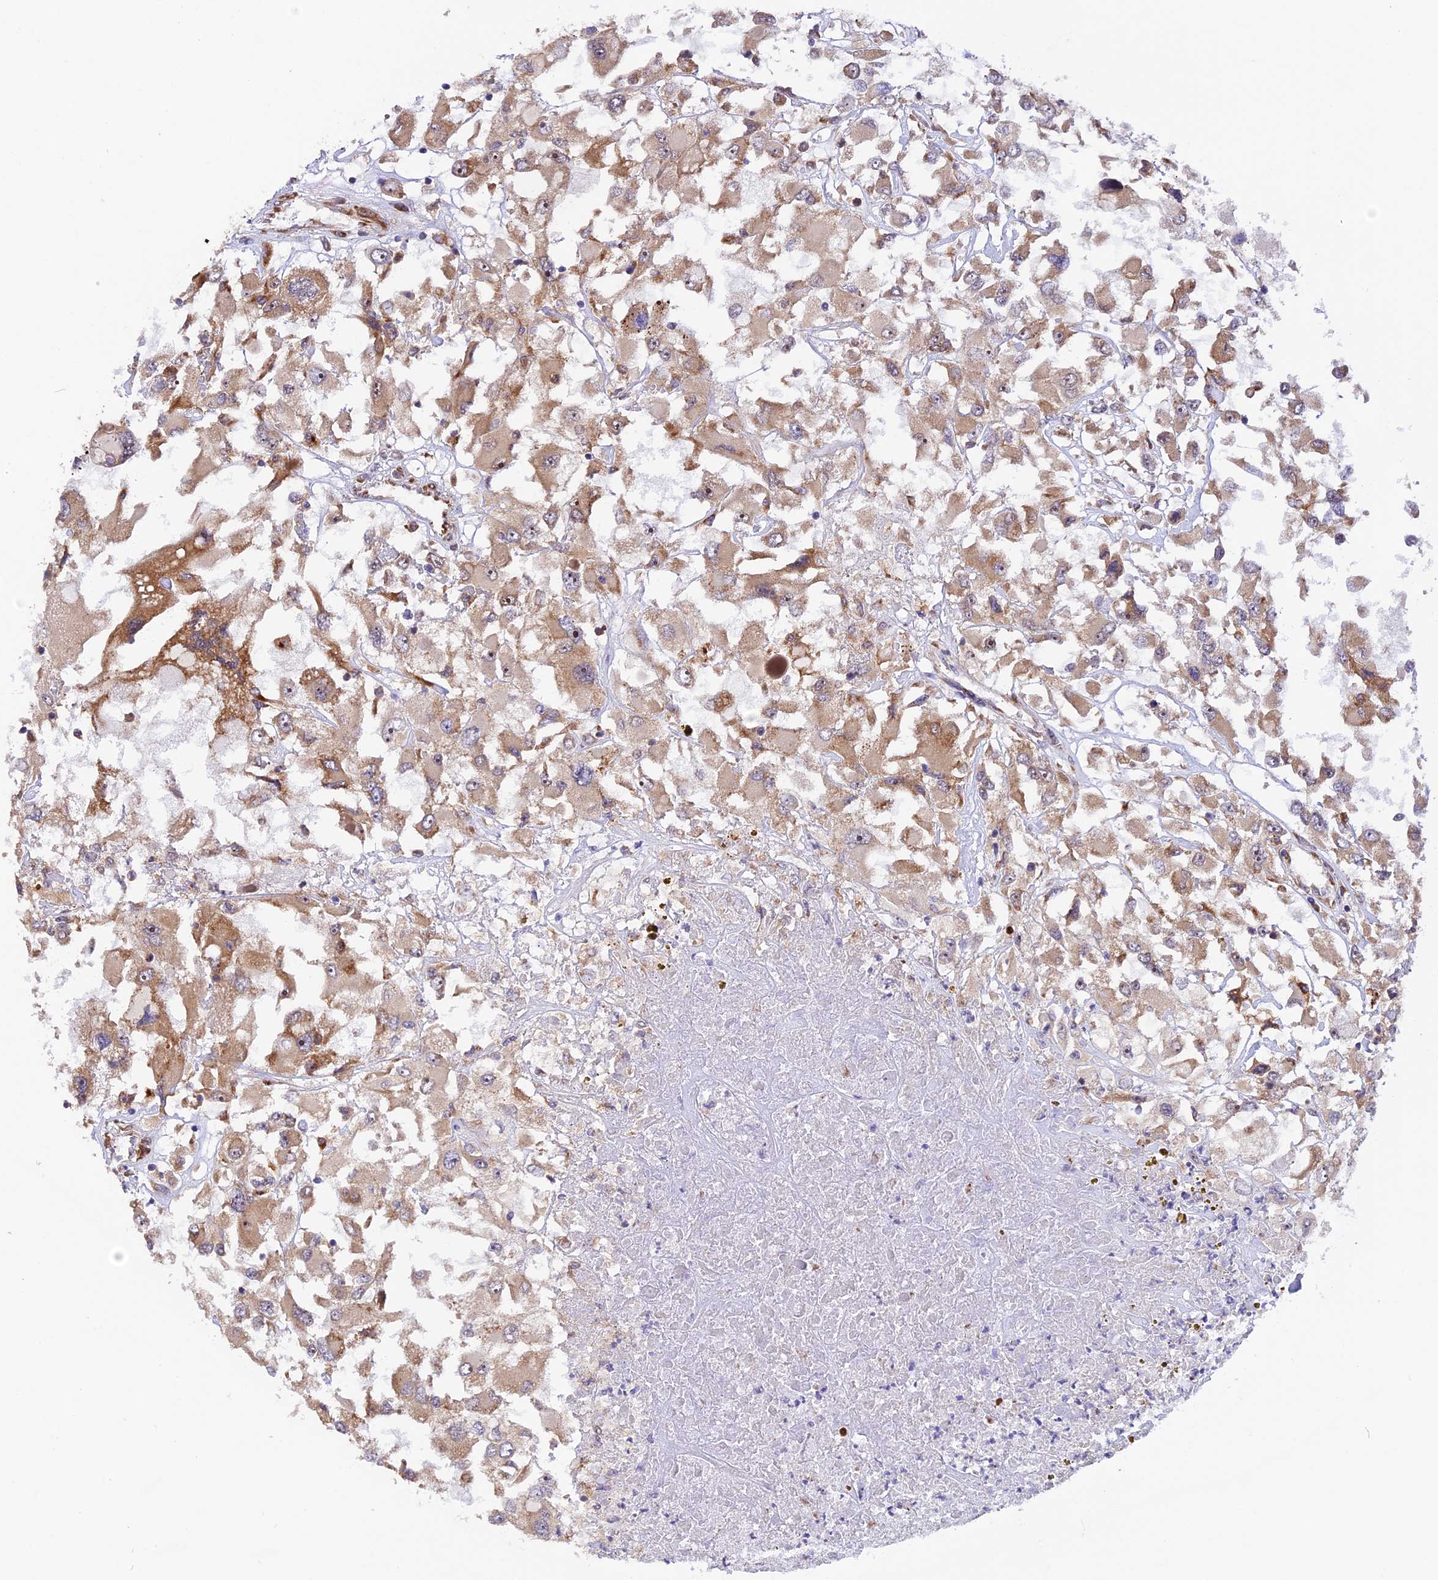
{"staining": {"intensity": "moderate", "quantity": ">75%", "location": "cytoplasmic/membranous"}, "tissue": "renal cancer", "cell_type": "Tumor cells", "image_type": "cancer", "snomed": [{"axis": "morphology", "description": "Adenocarcinoma, NOS"}, {"axis": "topography", "description": "Kidney"}], "caption": "Human adenocarcinoma (renal) stained with a brown dye reveals moderate cytoplasmic/membranous positive staining in approximately >75% of tumor cells.", "gene": "GNPTAB", "patient": {"sex": "female", "age": 52}}